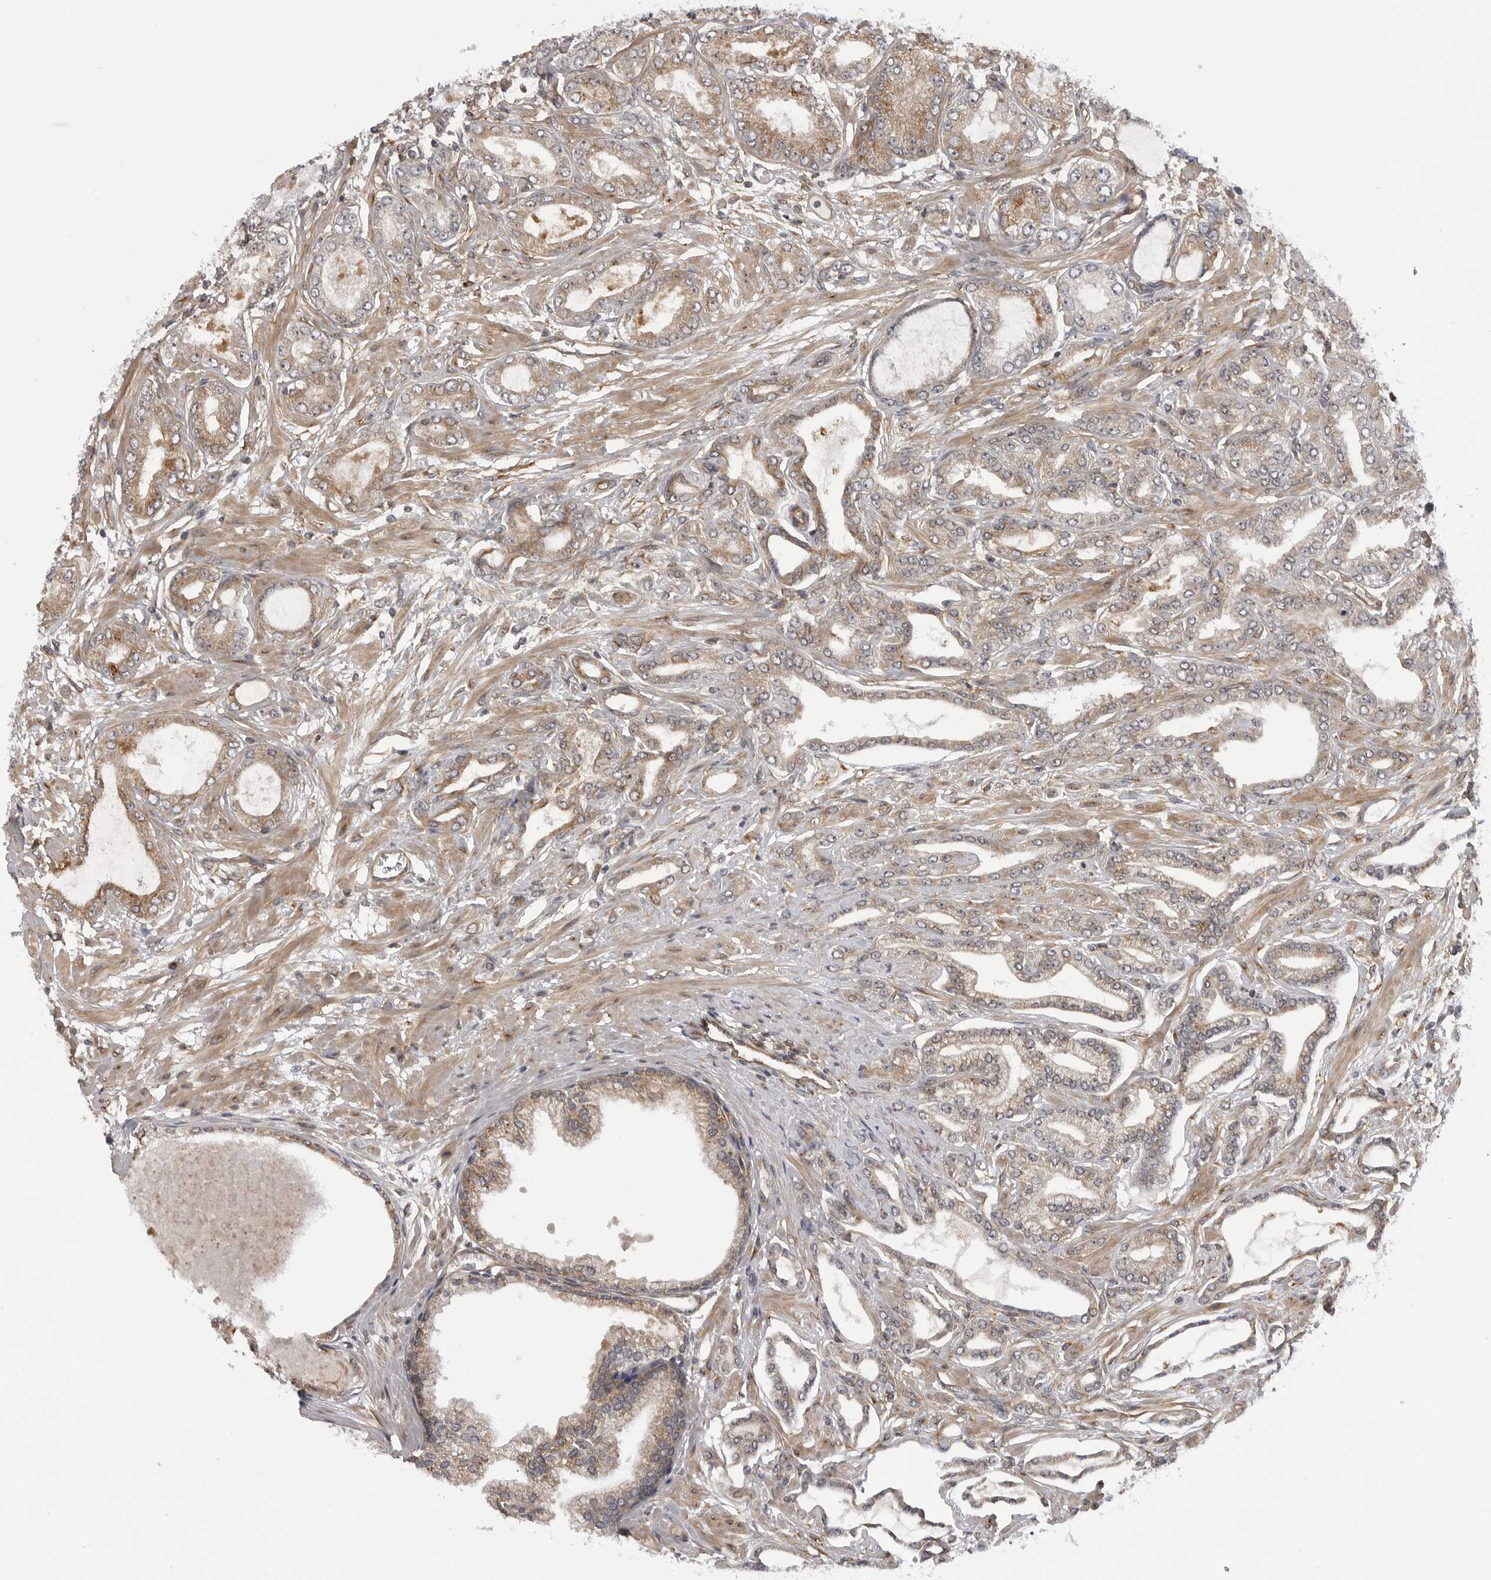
{"staining": {"intensity": "moderate", "quantity": ">75%", "location": "cytoplasmic/membranous"}, "tissue": "prostate cancer", "cell_type": "Tumor cells", "image_type": "cancer", "snomed": [{"axis": "morphology", "description": "Adenocarcinoma, Low grade"}, {"axis": "topography", "description": "Prostate"}], "caption": "Prostate adenocarcinoma (low-grade) tissue reveals moderate cytoplasmic/membranous expression in approximately >75% of tumor cells", "gene": "LRRC45", "patient": {"sex": "male", "age": 63}}